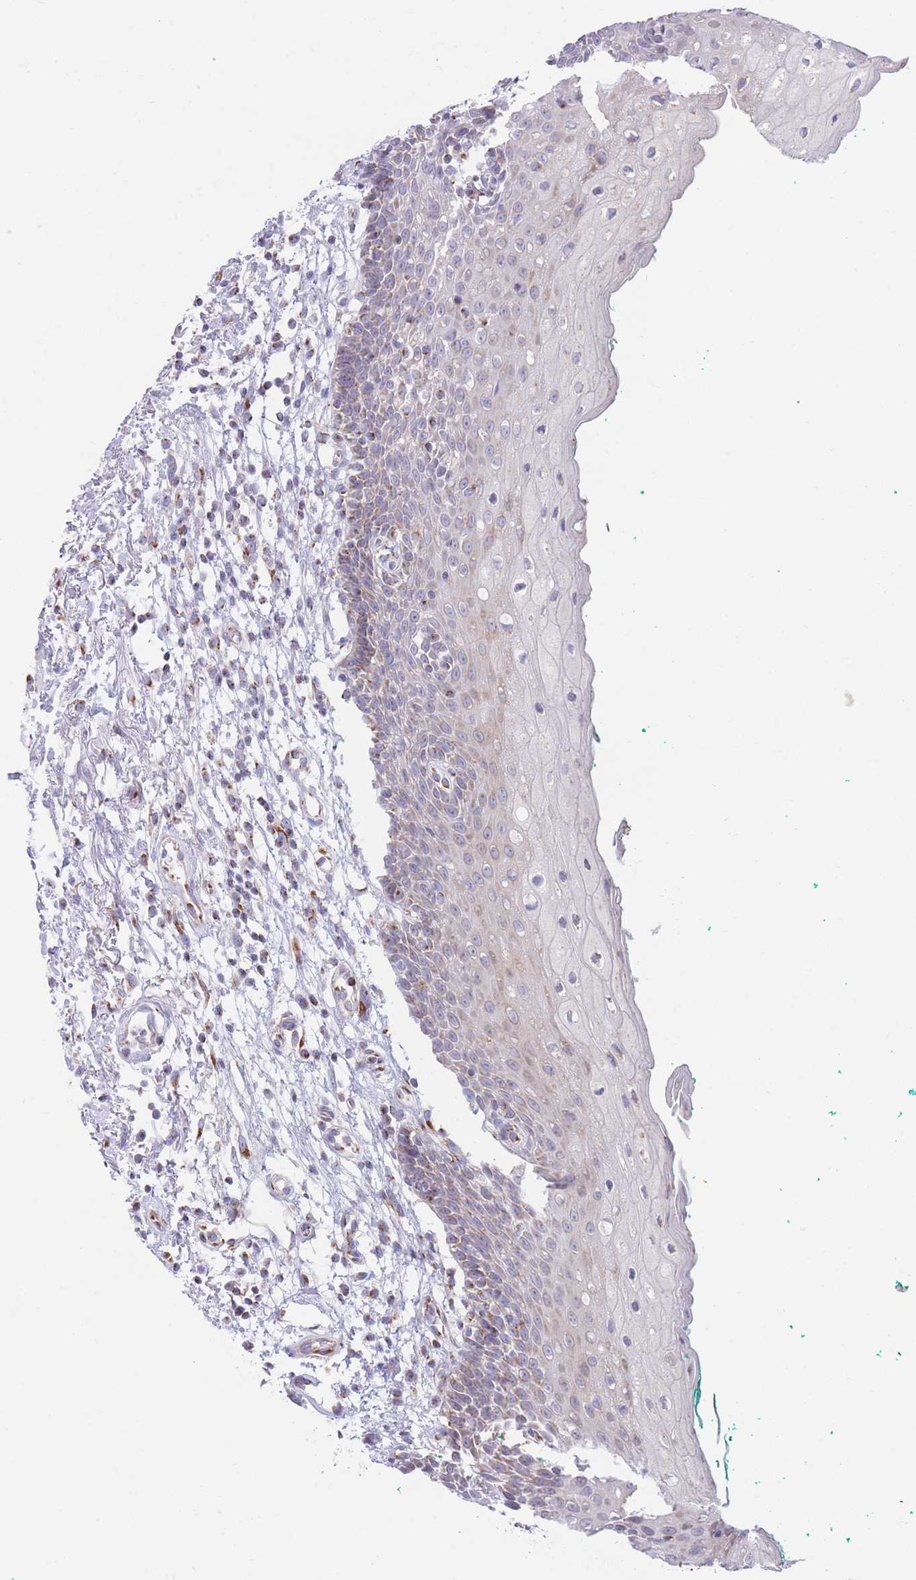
{"staining": {"intensity": "weak", "quantity": "25%-75%", "location": "cytoplasmic/membranous"}, "tissue": "oral mucosa", "cell_type": "Squamous epithelial cells", "image_type": "normal", "snomed": [{"axis": "morphology", "description": "Normal tissue, NOS"}, {"axis": "morphology", "description": "Squamous cell carcinoma, NOS"}, {"axis": "topography", "description": "Oral tissue"}, {"axis": "topography", "description": "Tounge, NOS"}, {"axis": "topography", "description": "Head-Neck"}], "caption": "Brown immunohistochemical staining in unremarkable oral mucosa exhibits weak cytoplasmic/membranous staining in approximately 25%-75% of squamous epithelial cells. (brown staining indicates protein expression, while blue staining denotes nuclei).", "gene": "MPND", "patient": {"sex": "male", "age": 79}}